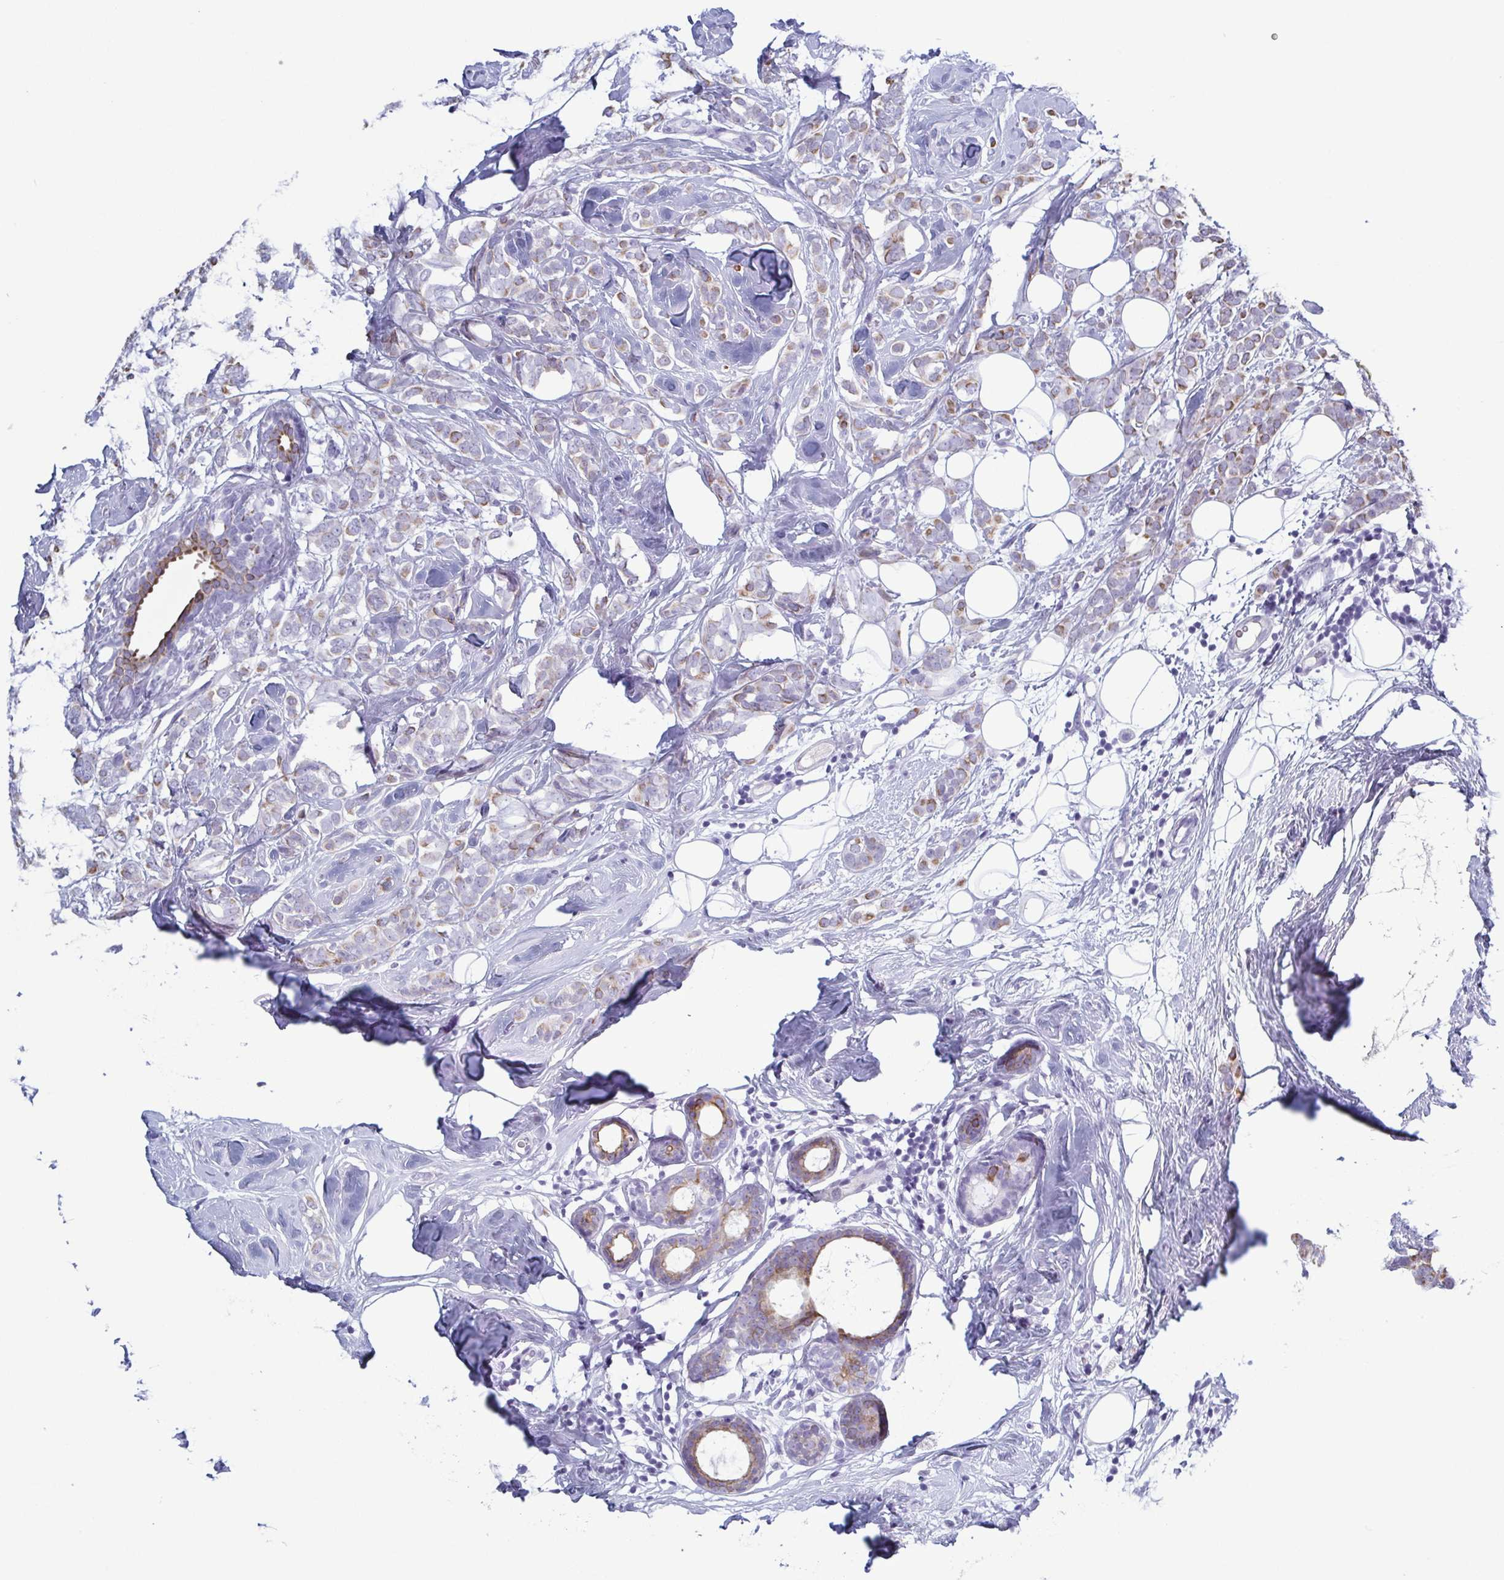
{"staining": {"intensity": "moderate", "quantity": "25%-75%", "location": "cytoplasmic/membranous"}, "tissue": "breast cancer", "cell_type": "Tumor cells", "image_type": "cancer", "snomed": [{"axis": "morphology", "description": "Lobular carcinoma"}, {"axis": "topography", "description": "Breast"}], "caption": "Human lobular carcinoma (breast) stained with a brown dye exhibits moderate cytoplasmic/membranous positive expression in about 25%-75% of tumor cells.", "gene": "KRT10", "patient": {"sex": "female", "age": 49}}